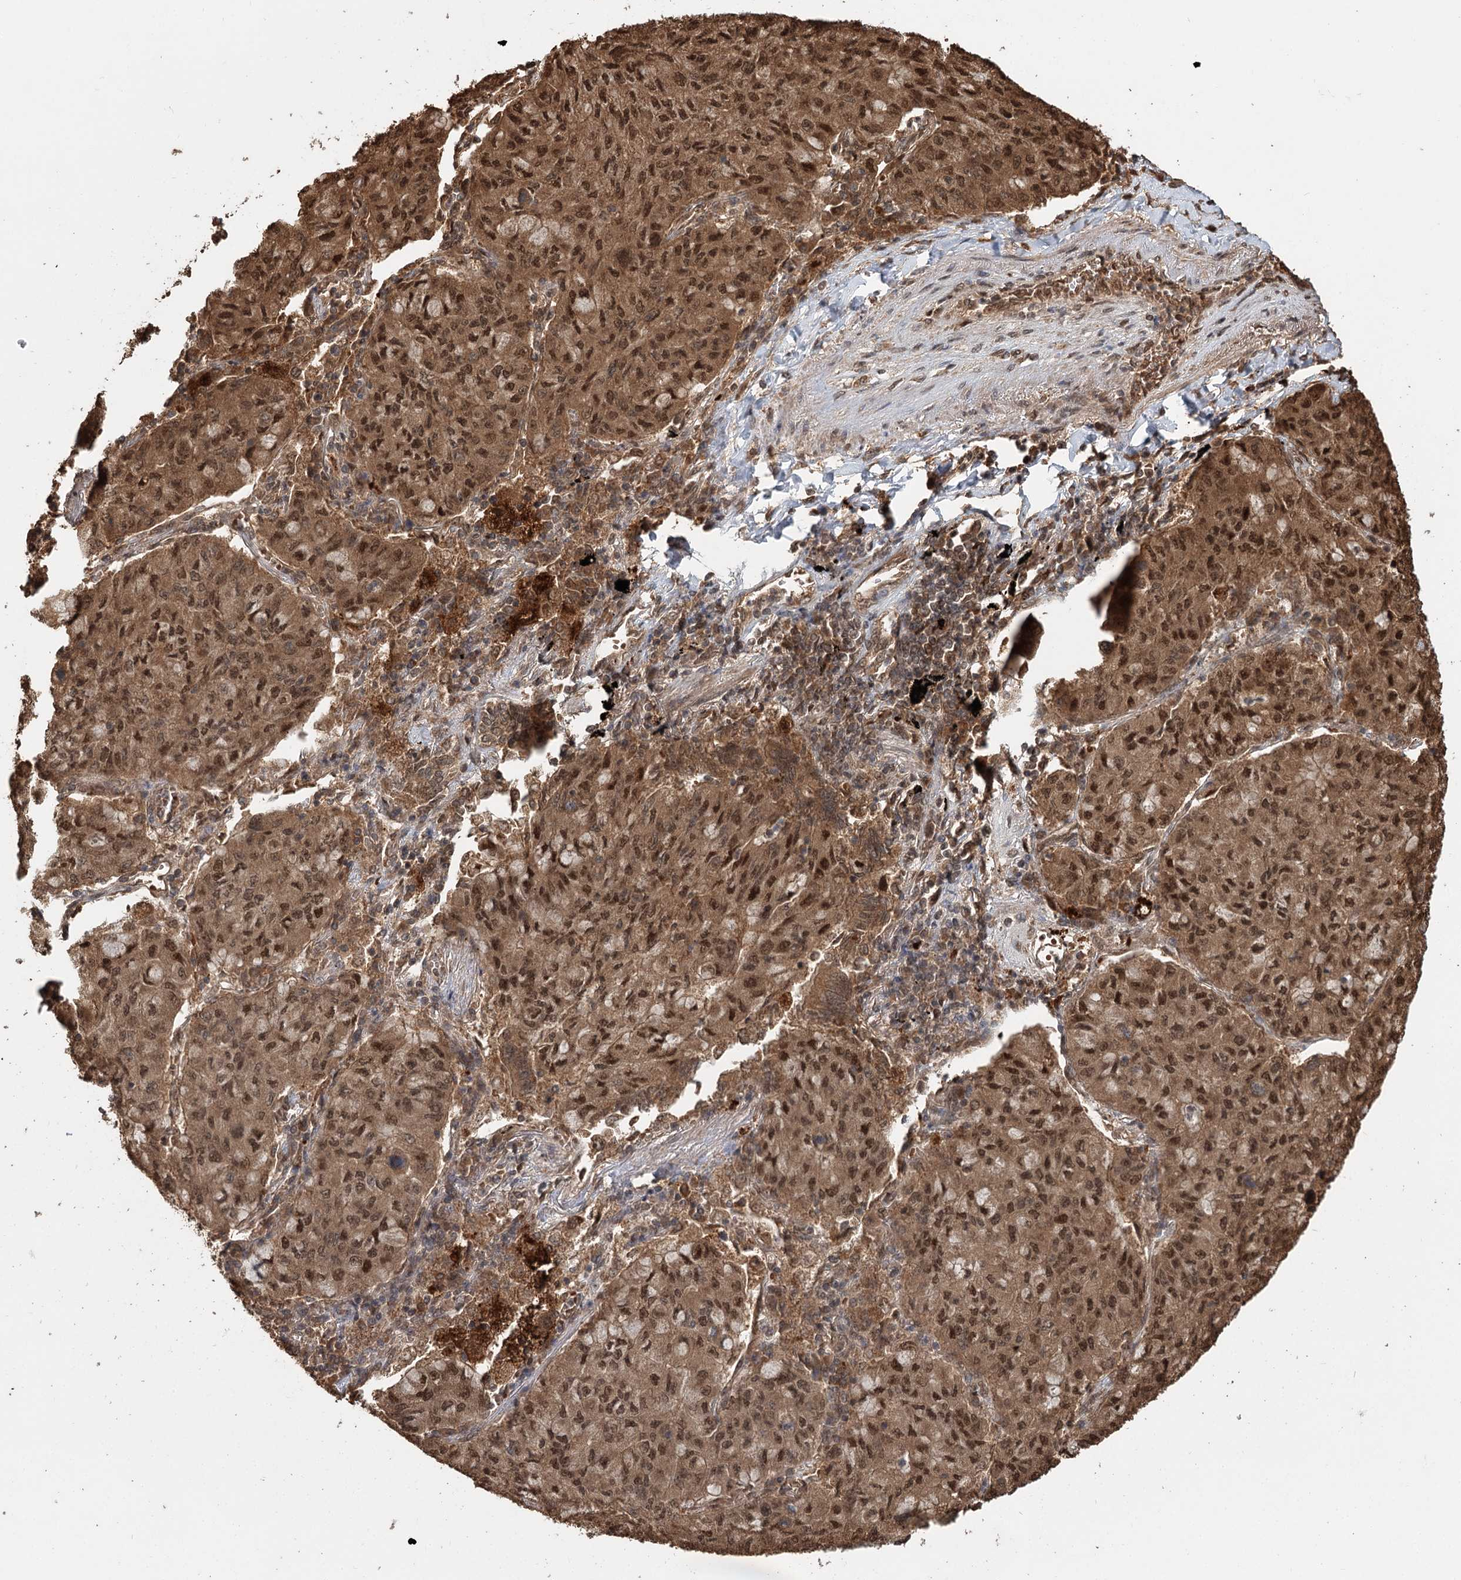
{"staining": {"intensity": "moderate", "quantity": ">75%", "location": "cytoplasmic/membranous,nuclear"}, "tissue": "lung cancer", "cell_type": "Tumor cells", "image_type": "cancer", "snomed": [{"axis": "morphology", "description": "Squamous cell carcinoma, NOS"}, {"axis": "topography", "description": "Lung"}], "caption": "An IHC photomicrograph of tumor tissue is shown. Protein staining in brown highlights moderate cytoplasmic/membranous and nuclear positivity in lung squamous cell carcinoma within tumor cells. (Stains: DAB in brown, nuclei in blue, Microscopy: brightfield microscopy at high magnification).", "gene": "N6AMT1", "patient": {"sex": "male", "age": 74}}